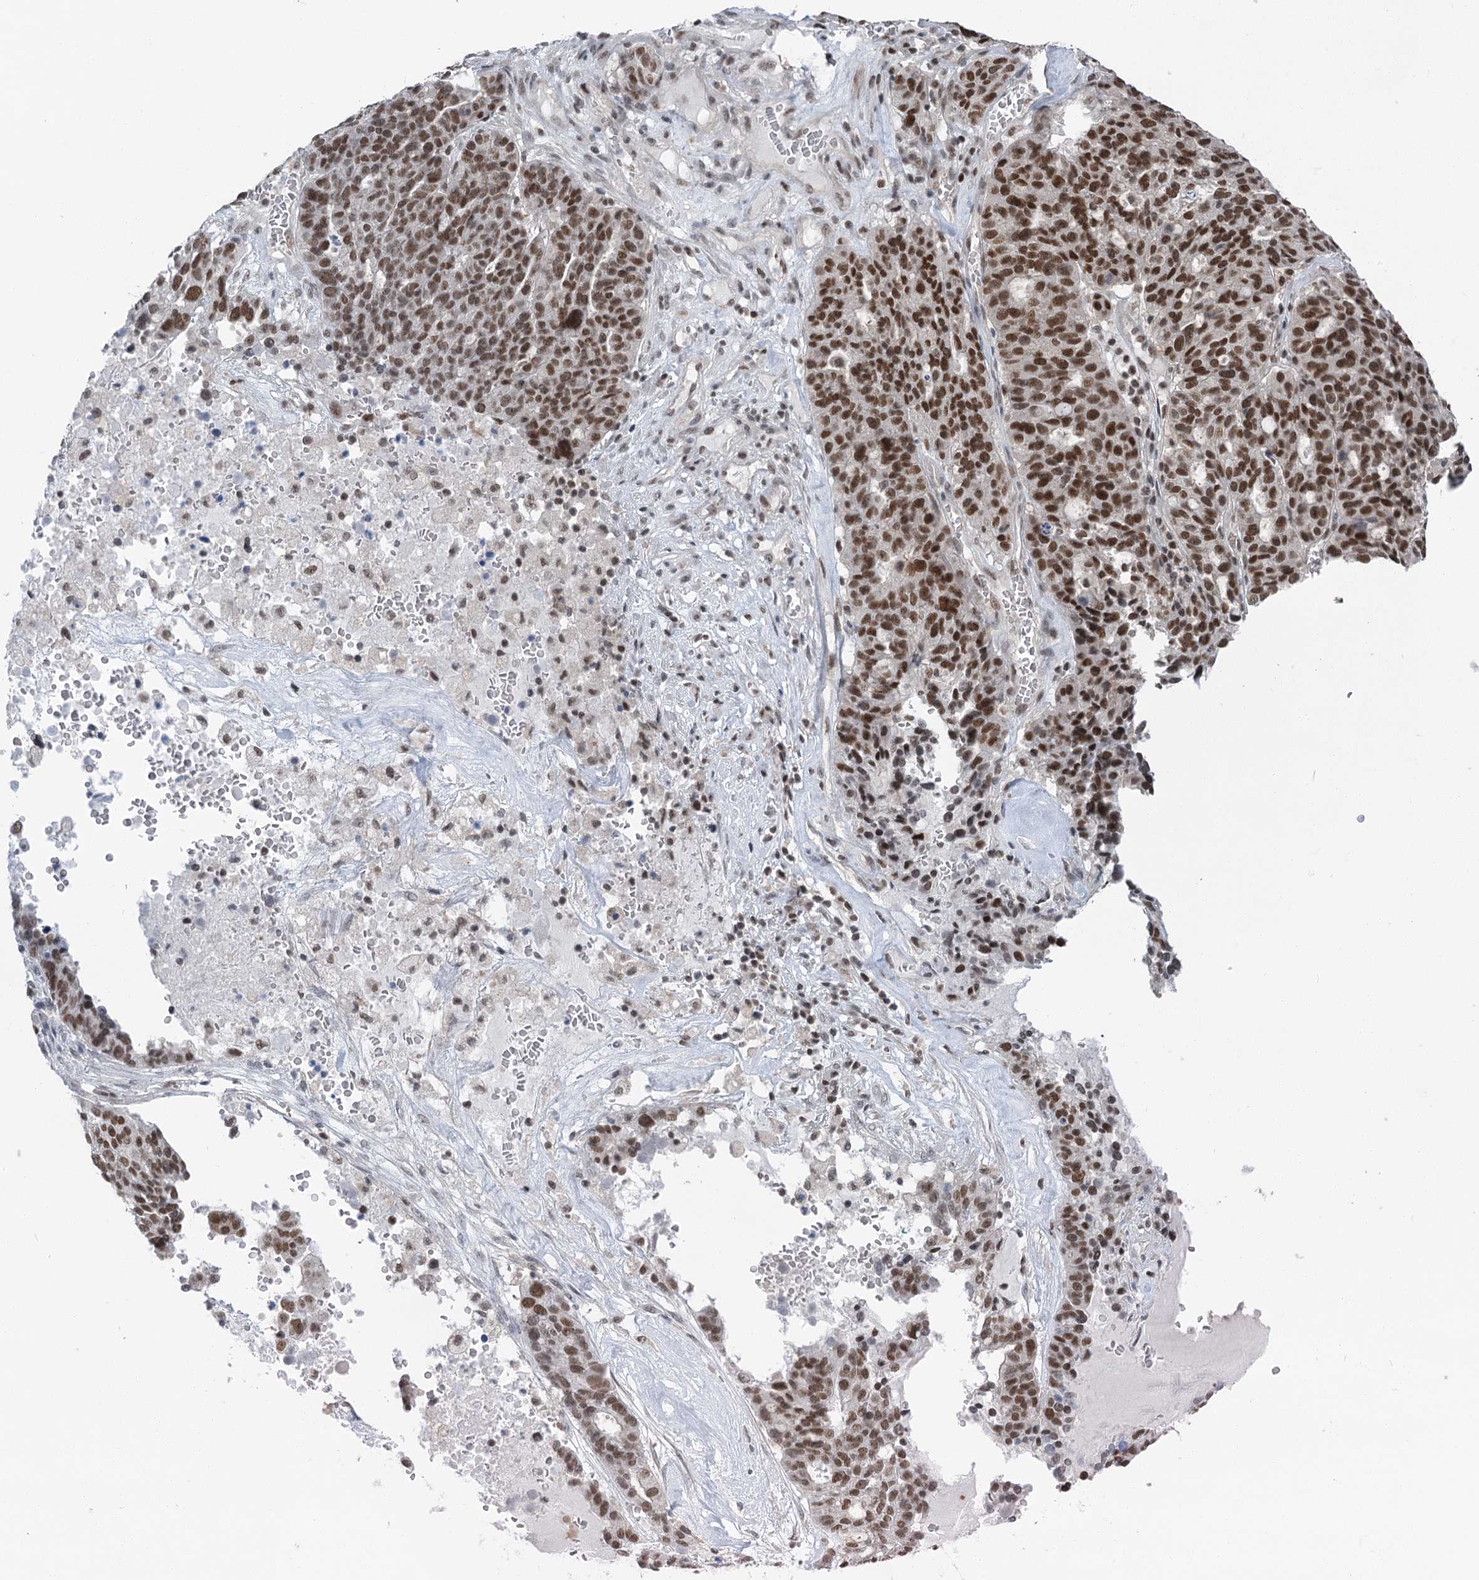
{"staining": {"intensity": "moderate", "quantity": ">75%", "location": "nuclear"}, "tissue": "ovarian cancer", "cell_type": "Tumor cells", "image_type": "cancer", "snomed": [{"axis": "morphology", "description": "Cystadenocarcinoma, serous, NOS"}, {"axis": "topography", "description": "Ovary"}], "caption": "An image showing moderate nuclear staining in approximately >75% of tumor cells in serous cystadenocarcinoma (ovarian), as visualized by brown immunohistochemical staining.", "gene": "PDS5A", "patient": {"sex": "female", "age": 59}}